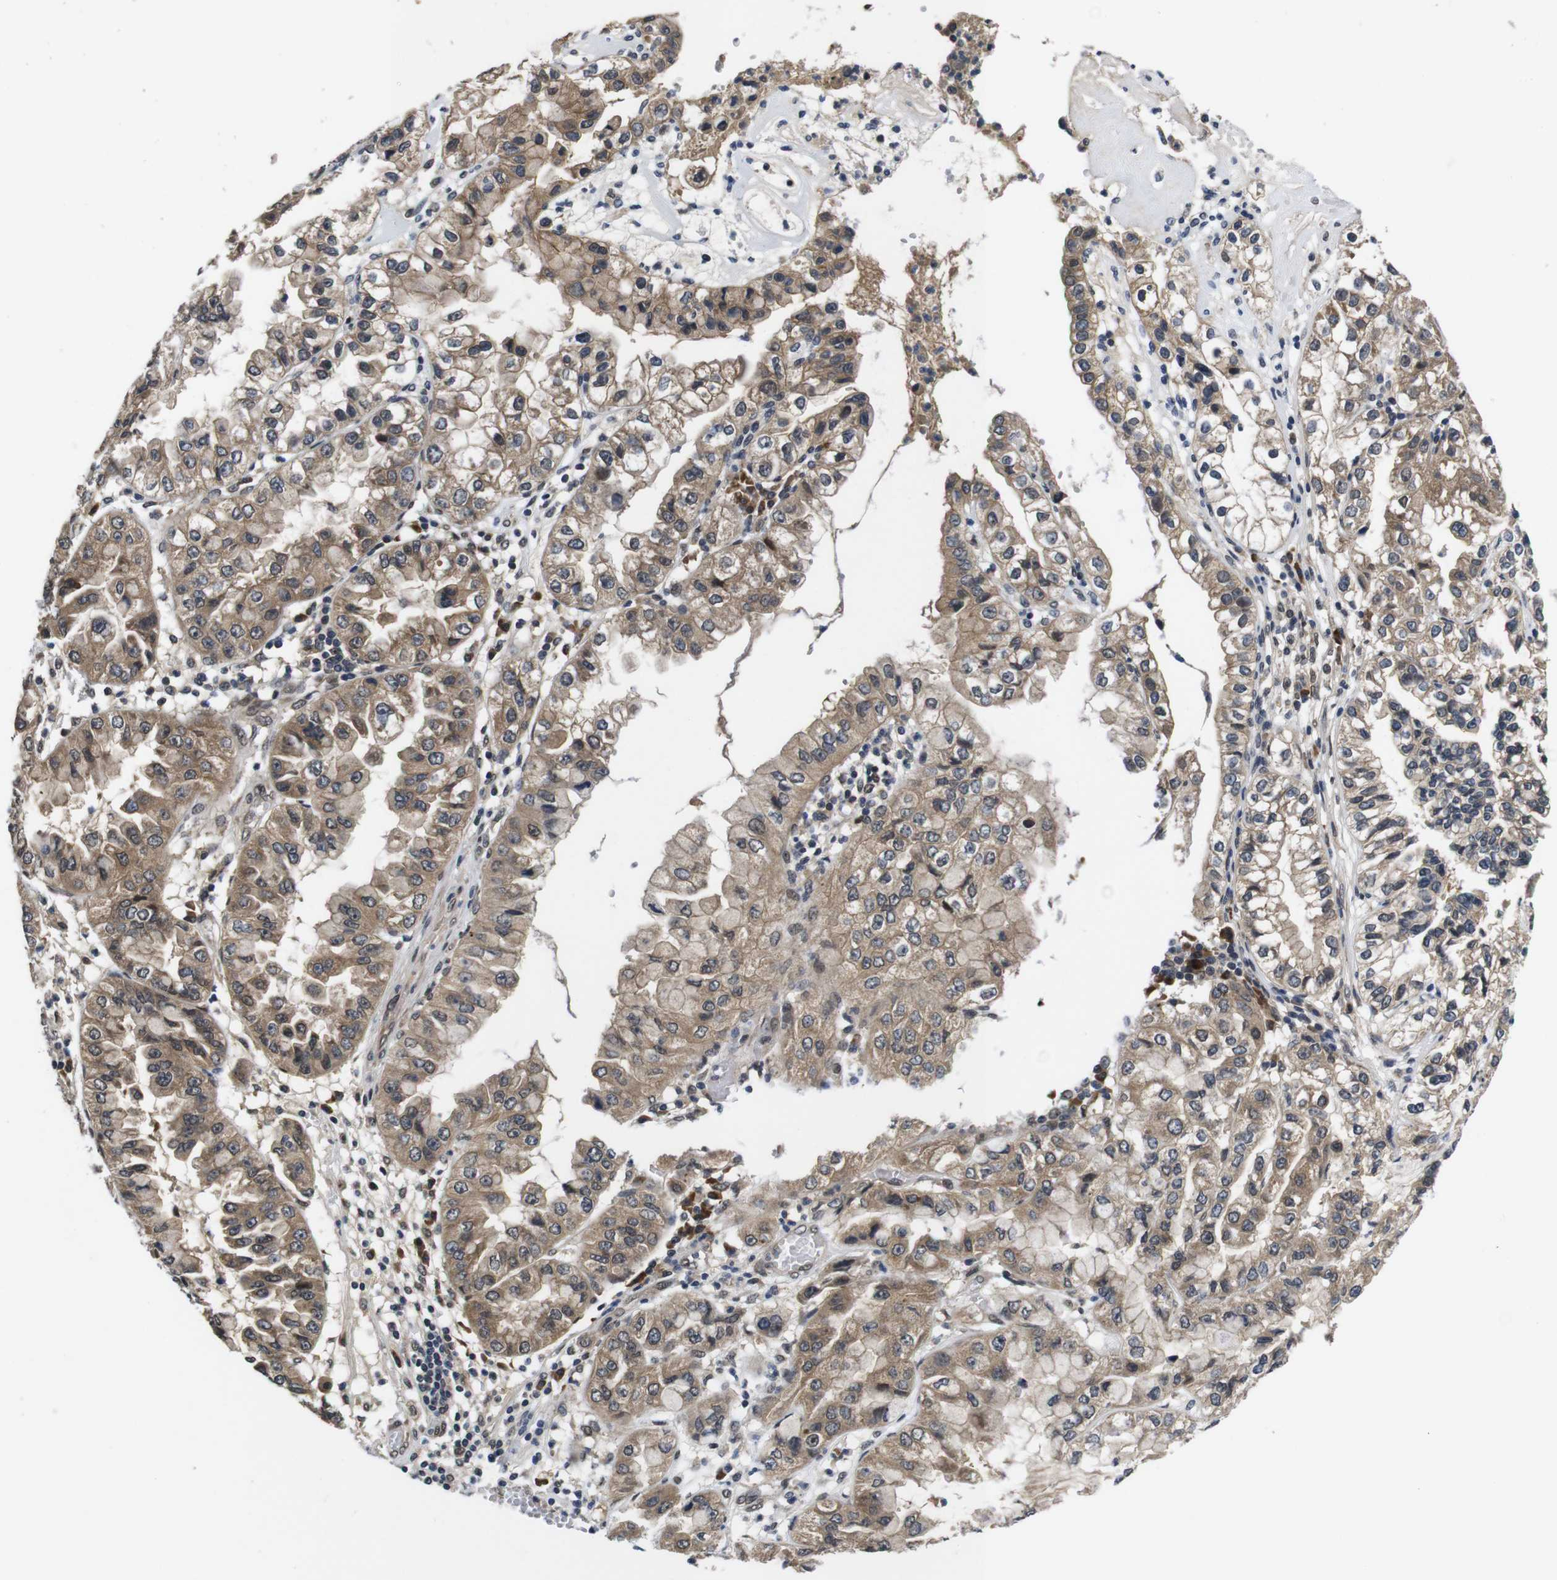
{"staining": {"intensity": "moderate", "quantity": ">75%", "location": "cytoplasmic/membranous"}, "tissue": "liver cancer", "cell_type": "Tumor cells", "image_type": "cancer", "snomed": [{"axis": "morphology", "description": "Cholangiocarcinoma"}, {"axis": "topography", "description": "Liver"}], "caption": "Immunohistochemistry (DAB (3,3'-diaminobenzidine)) staining of human liver cancer (cholangiocarcinoma) displays moderate cytoplasmic/membranous protein staining in approximately >75% of tumor cells.", "gene": "ZBTB46", "patient": {"sex": "female", "age": 79}}